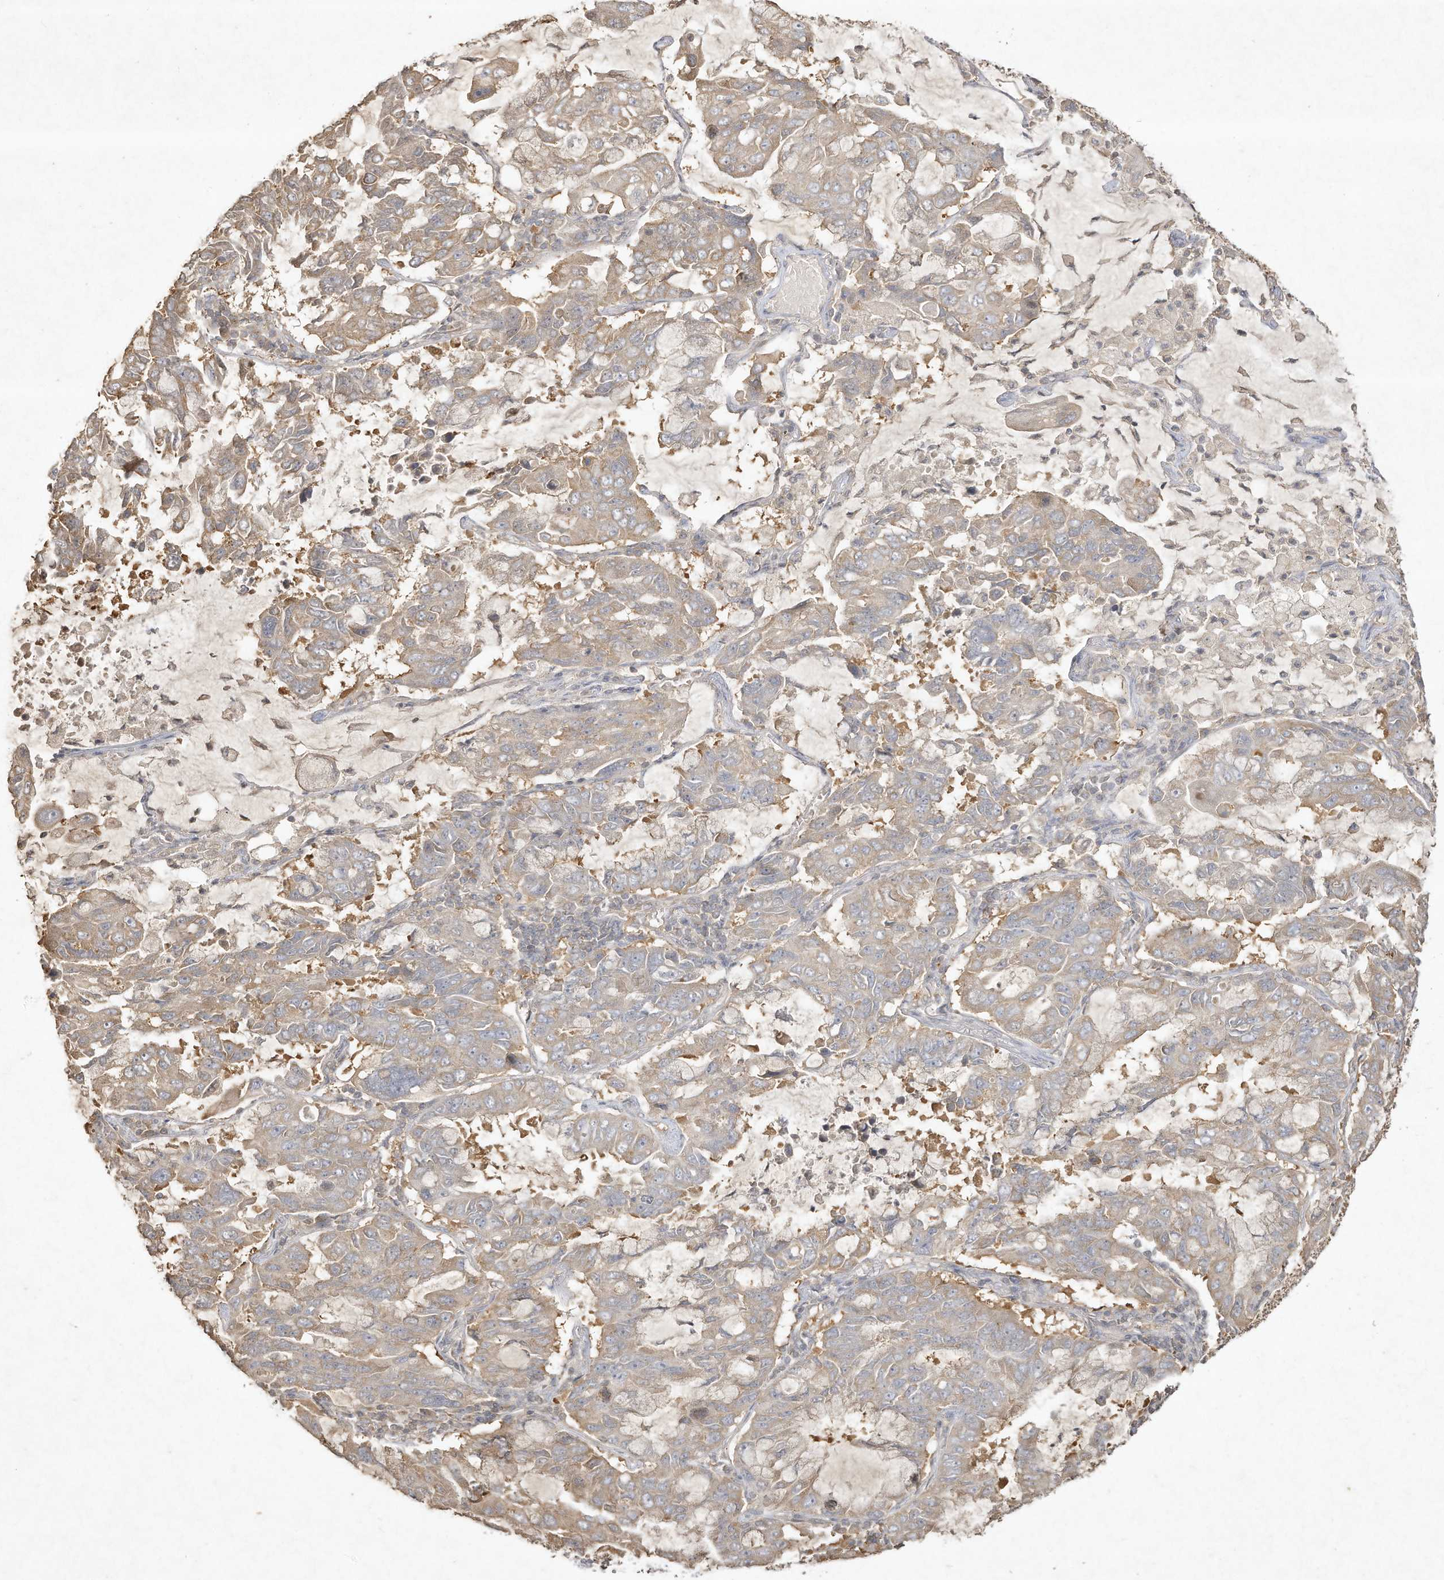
{"staining": {"intensity": "weak", "quantity": "<25%", "location": "cytoplasmic/membranous"}, "tissue": "lung cancer", "cell_type": "Tumor cells", "image_type": "cancer", "snomed": [{"axis": "morphology", "description": "Adenocarcinoma, NOS"}, {"axis": "topography", "description": "Lung"}], "caption": "A histopathology image of human lung cancer is negative for staining in tumor cells.", "gene": "DYNC1I2", "patient": {"sex": "male", "age": 64}}